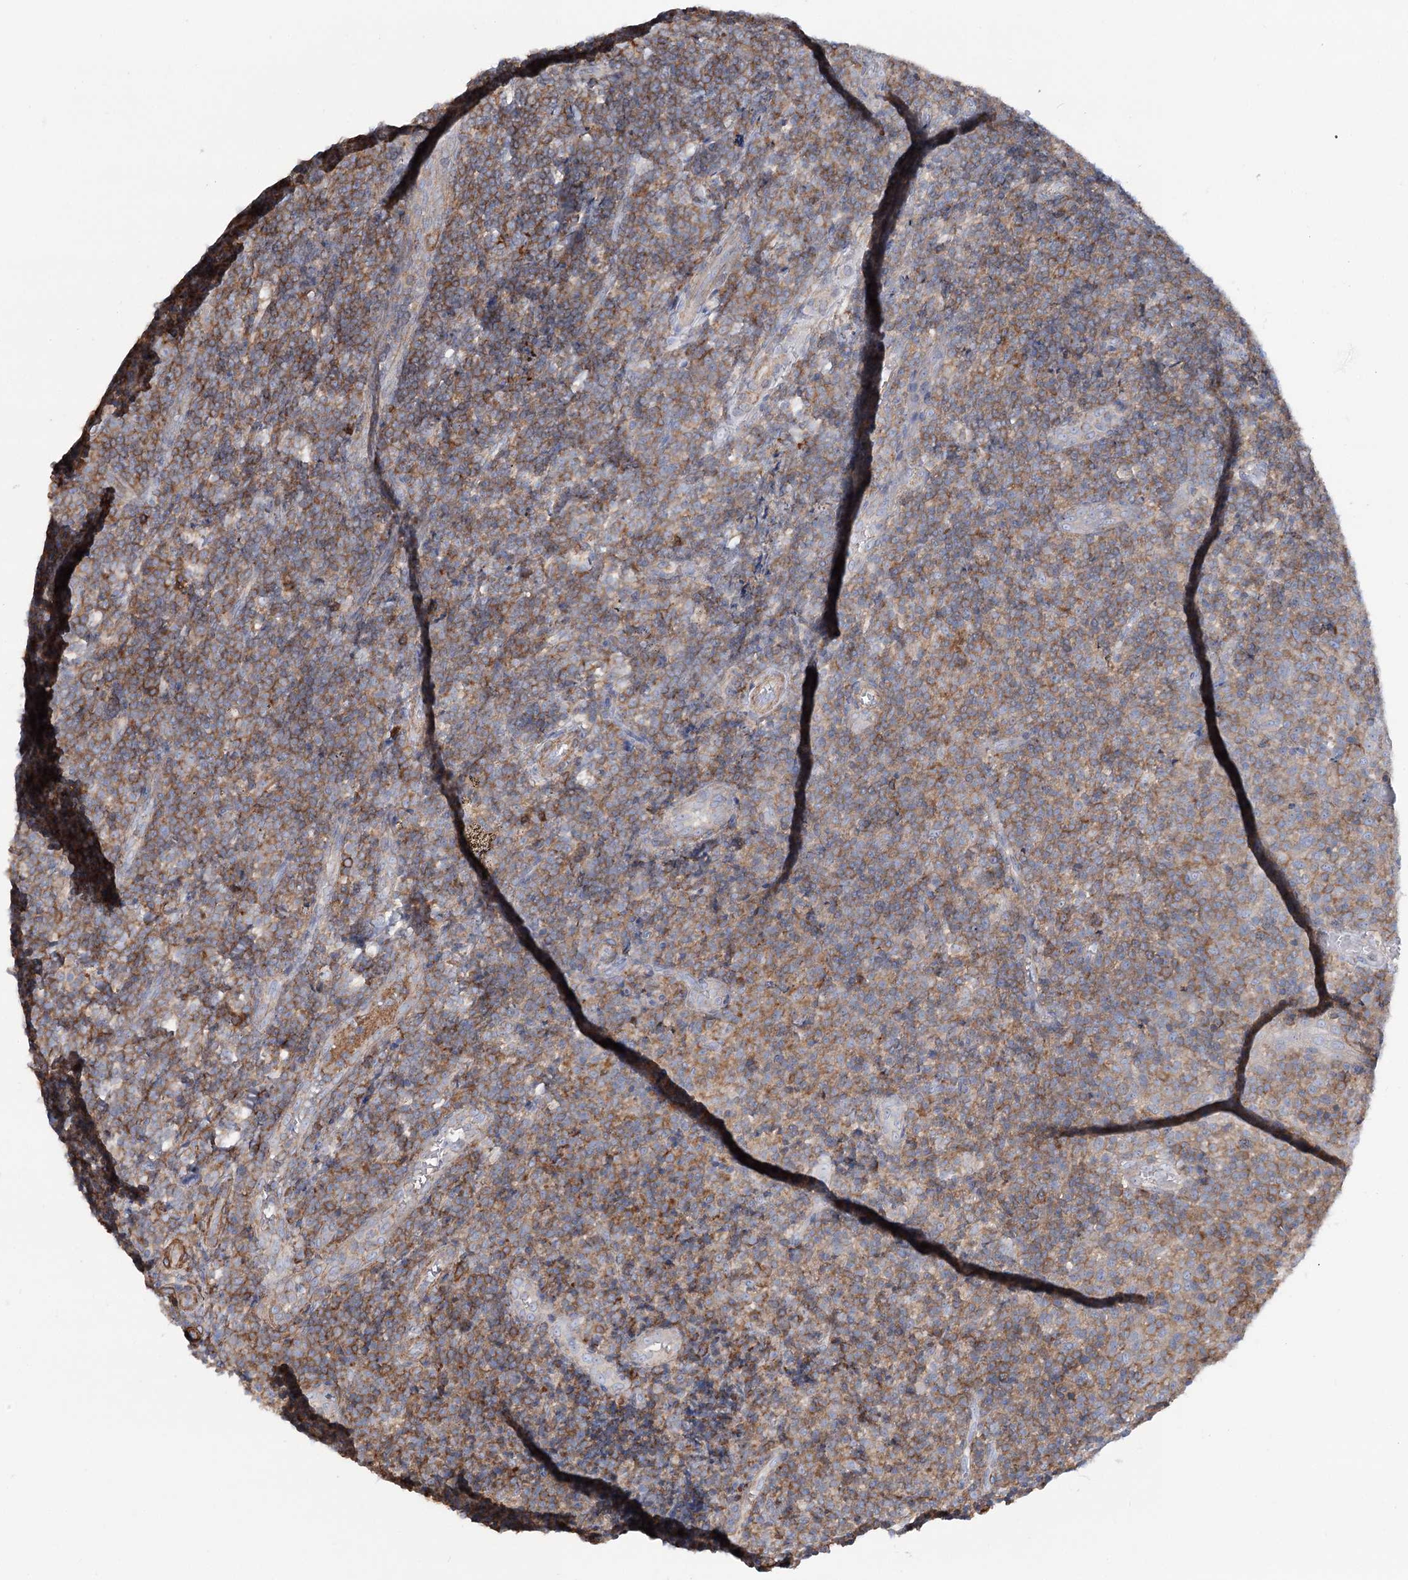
{"staining": {"intensity": "moderate", "quantity": "25%-75%", "location": "cytoplasmic/membranous"}, "tissue": "tonsil", "cell_type": "Non-germinal center cells", "image_type": "normal", "snomed": [{"axis": "morphology", "description": "Normal tissue, NOS"}, {"axis": "topography", "description": "Tonsil"}], "caption": "Immunohistochemical staining of unremarkable human tonsil reveals medium levels of moderate cytoplasmic/membranous staining in approximately 25%-75% of non-germinal center cells. (Brightfield microscopy of DAB IHC at high magnification).", "gene": "LARP1B", "patient": {"sex": "female", "age": 19}}